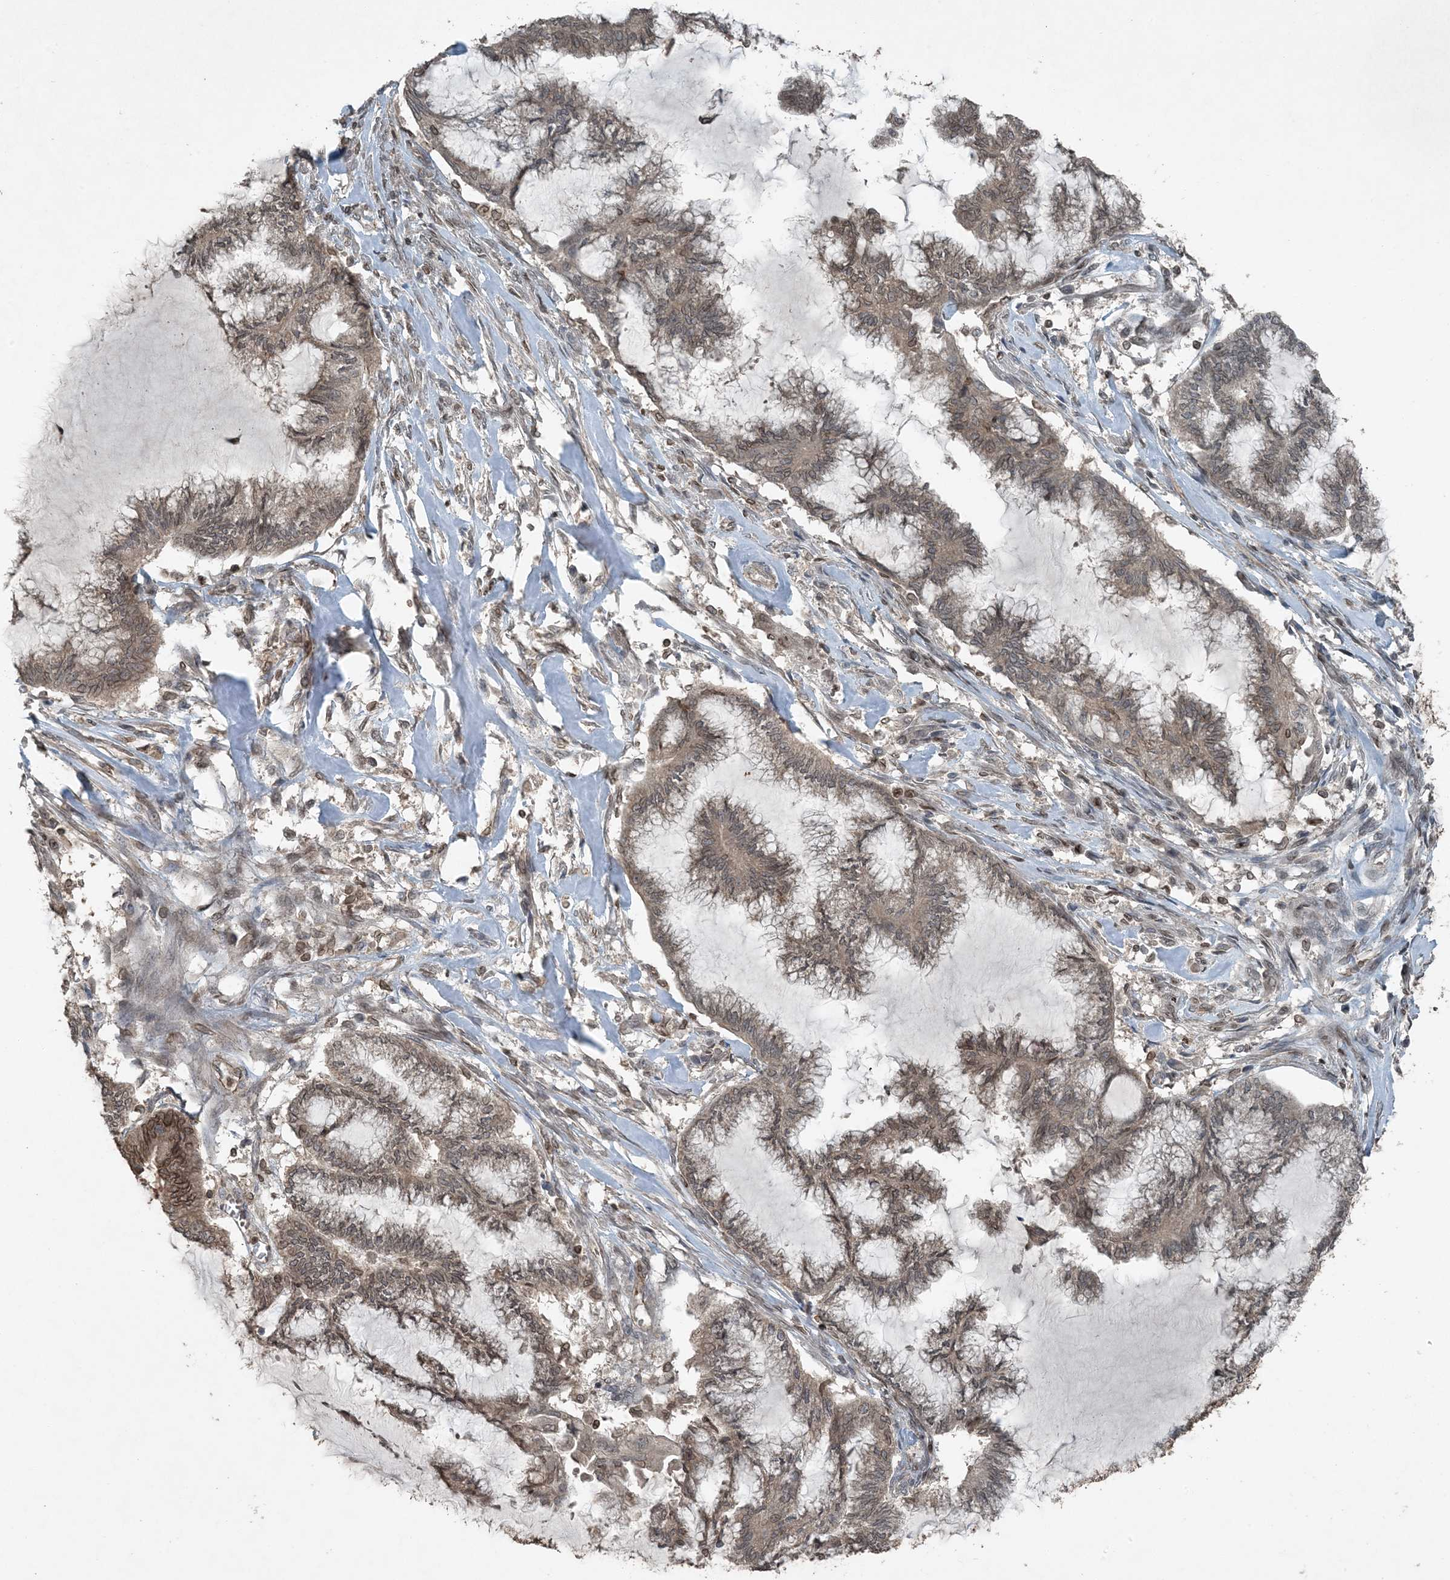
{"staining": {"intensity": "moderate", "quantity": ">75%", "location": "cytoplasmic/membranous,nuclear"}, "tissue": "endometrial cancer", "cell_type": "Tumor cells", "image_type": "cancer", "snomed": [{"axis": "morphology", "description": "Adenocarcinoma, NOS"}, {"axis": "topography", "description": "Endometrium"}], "caption": "This micrograph shows immunohistochemistry (IHC) staining of human endometrial cancer, with medium moderate cytoplasmic/membranous and nuclear staining in approximately >75% of tumor cells.", "gene": "ZFAND2B", "patient": {"sex": "female", "age": 86}}